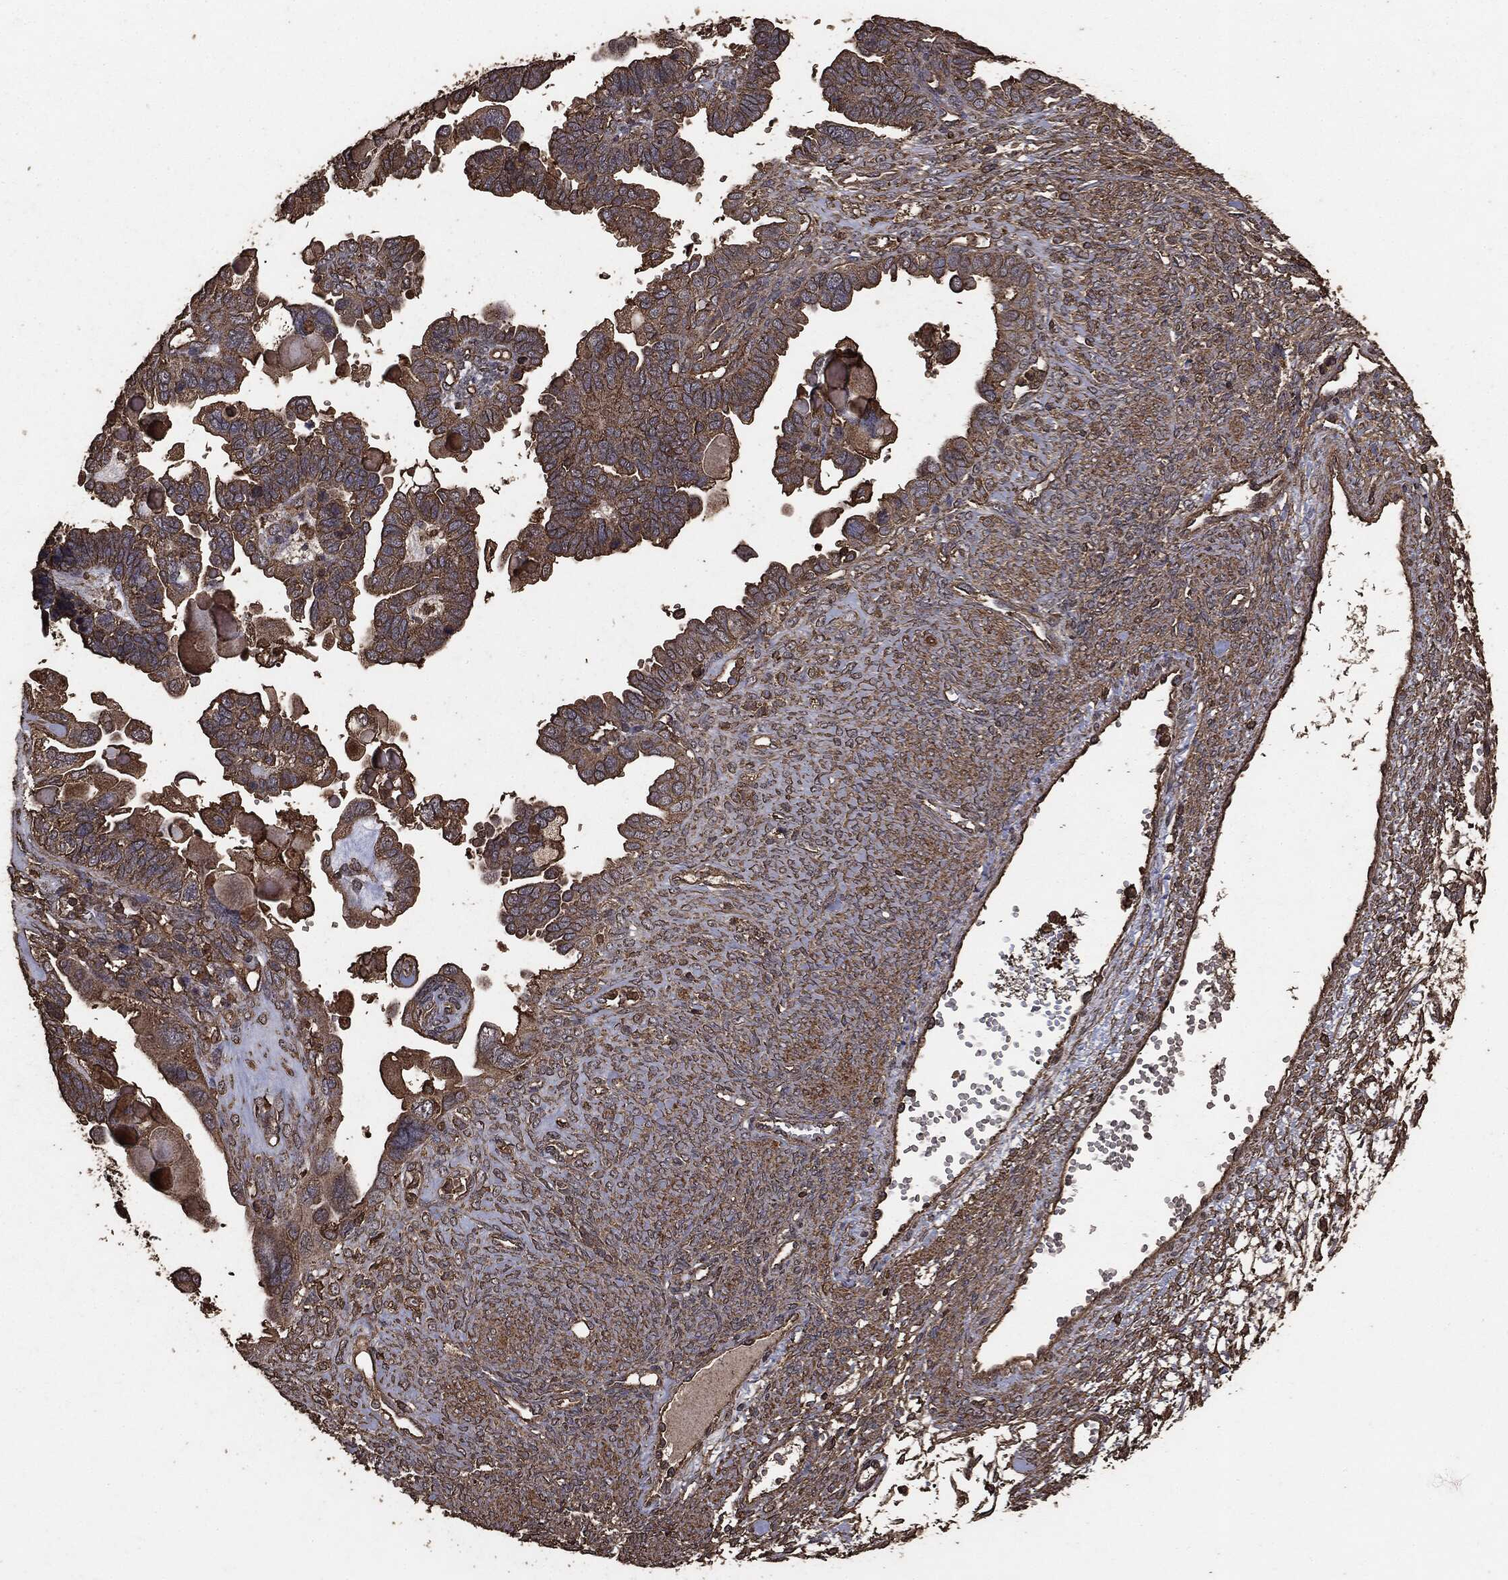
{"staining": {"intensity": "moderate", "quantity": ">75%", "location": "cytoplasmic/membranous"}, "tissue": "ovarian cancer", "cell_type": "Tumor cells", "image_type": "cancer", "snomed": [{"axis": "morphology", "description": "Cystadenocarcinoma, serous, NOS"}, {"axis": "topography", "description": "Ovary"}], "caption": "IHC (DAB) staining of human ovarian cancer exhibits moderate cytoplasmic/membranous protein staining in approximately >75% of tumor cells. The staining was performed using DAB to visualize the protein expression in brown, while the nuclei were stained in blue with hematoxylin (Magnification: 20x).", "gene": "MTOR", "patient": {"sex": "female", "age": 51}}